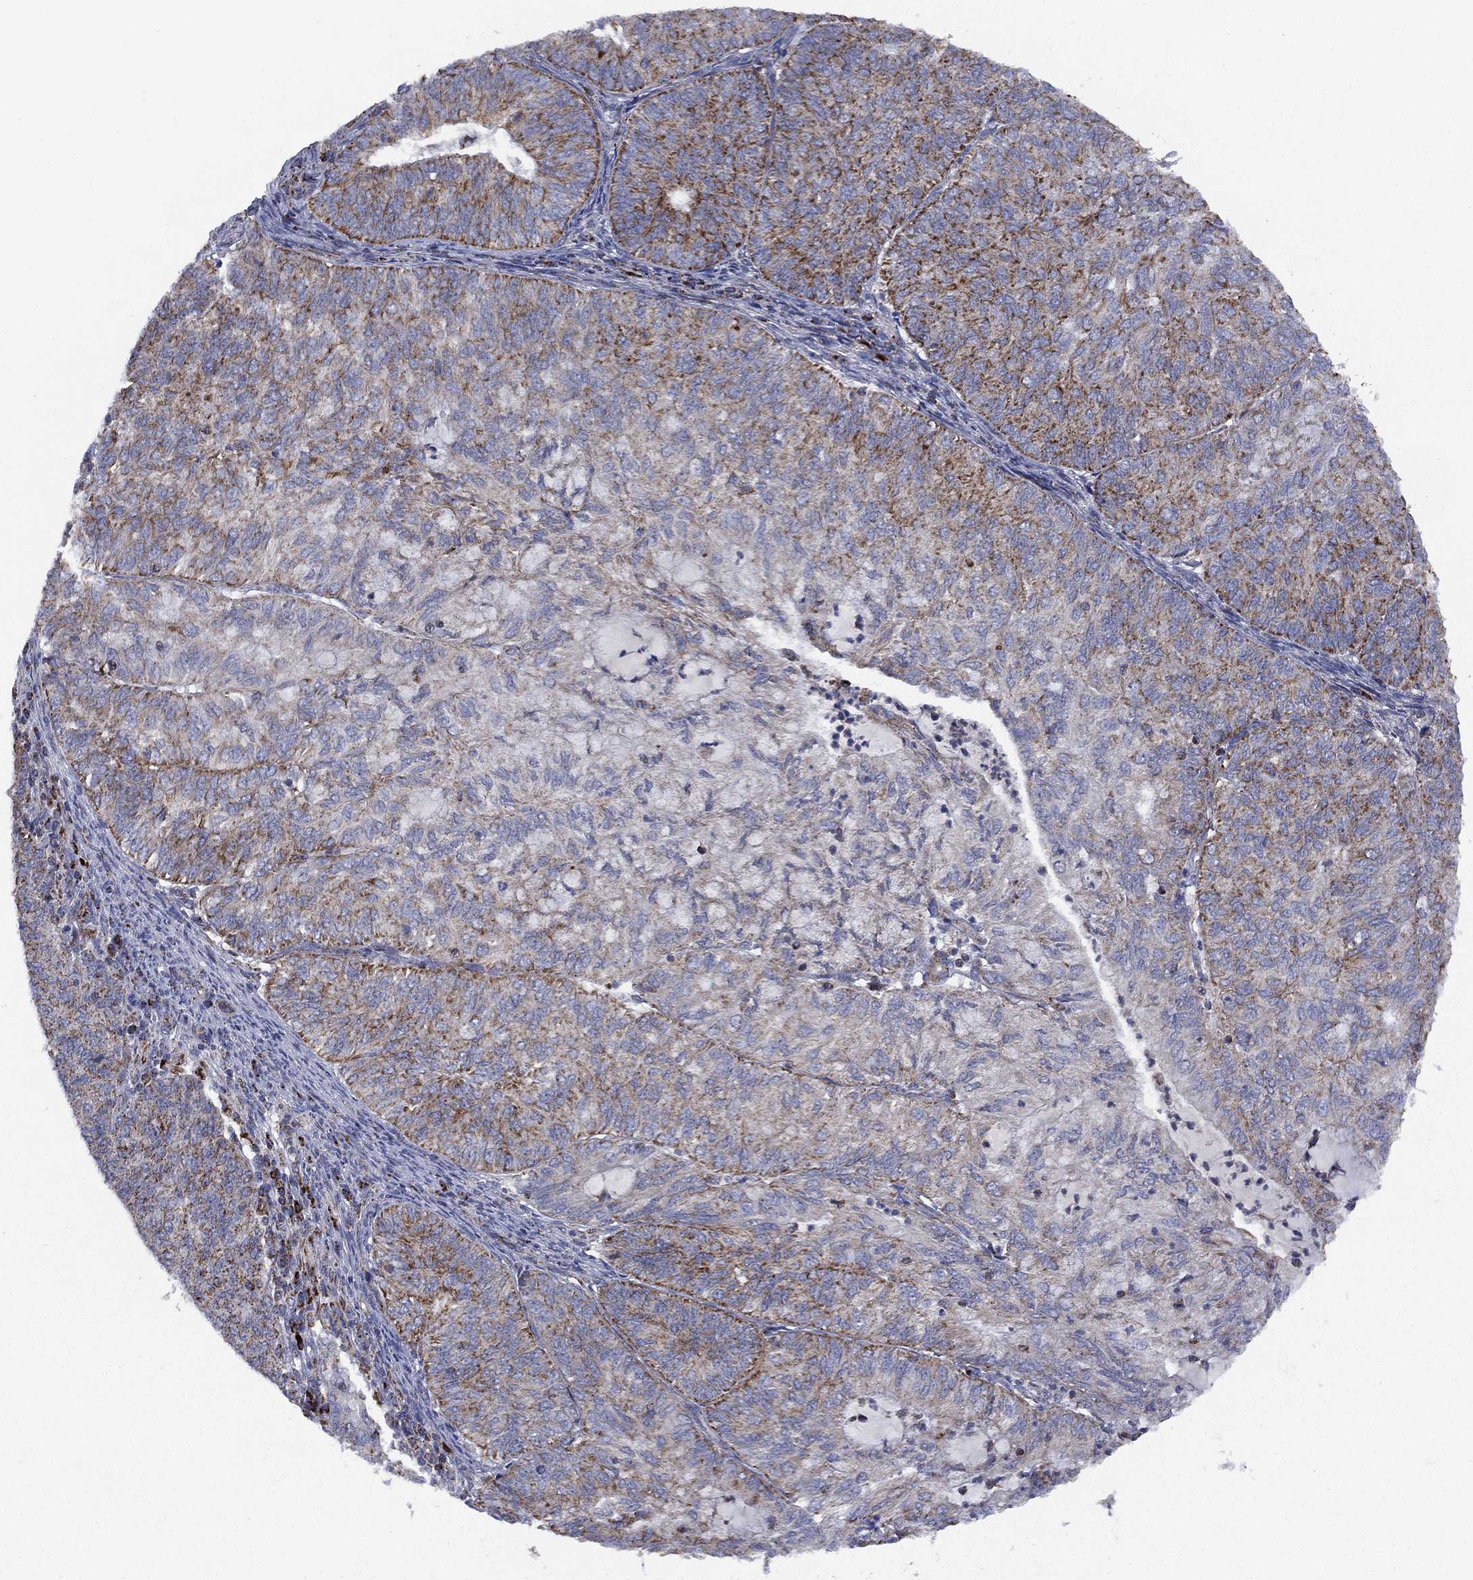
{"staining": {"intensity": "moderate", "quantity": "25%-75%", "location": "cytoplasmic/membranous"}, "tissue": "endometrial cancer", "cell_type": "Tumor cells", "image_type": "cancer", "snomed": [{"axis": "morphology", "description": "Adenocarcinoma, NOS"}, {"axis": "topography", "description": "Endometrium"}], "caption": "Adenocarcinoma (endometrial) tissue shows moderate cytoplasmic/membranous expression in about 25%-75% of tumor cells, visualized by immunohistochemistry. (DAB (3,3'-diaminobenzidine) IHC with brightfield microscopy, high magnification).", "gene": "PPP2R5A", "patient": {"sex": "female", "age": 82}}